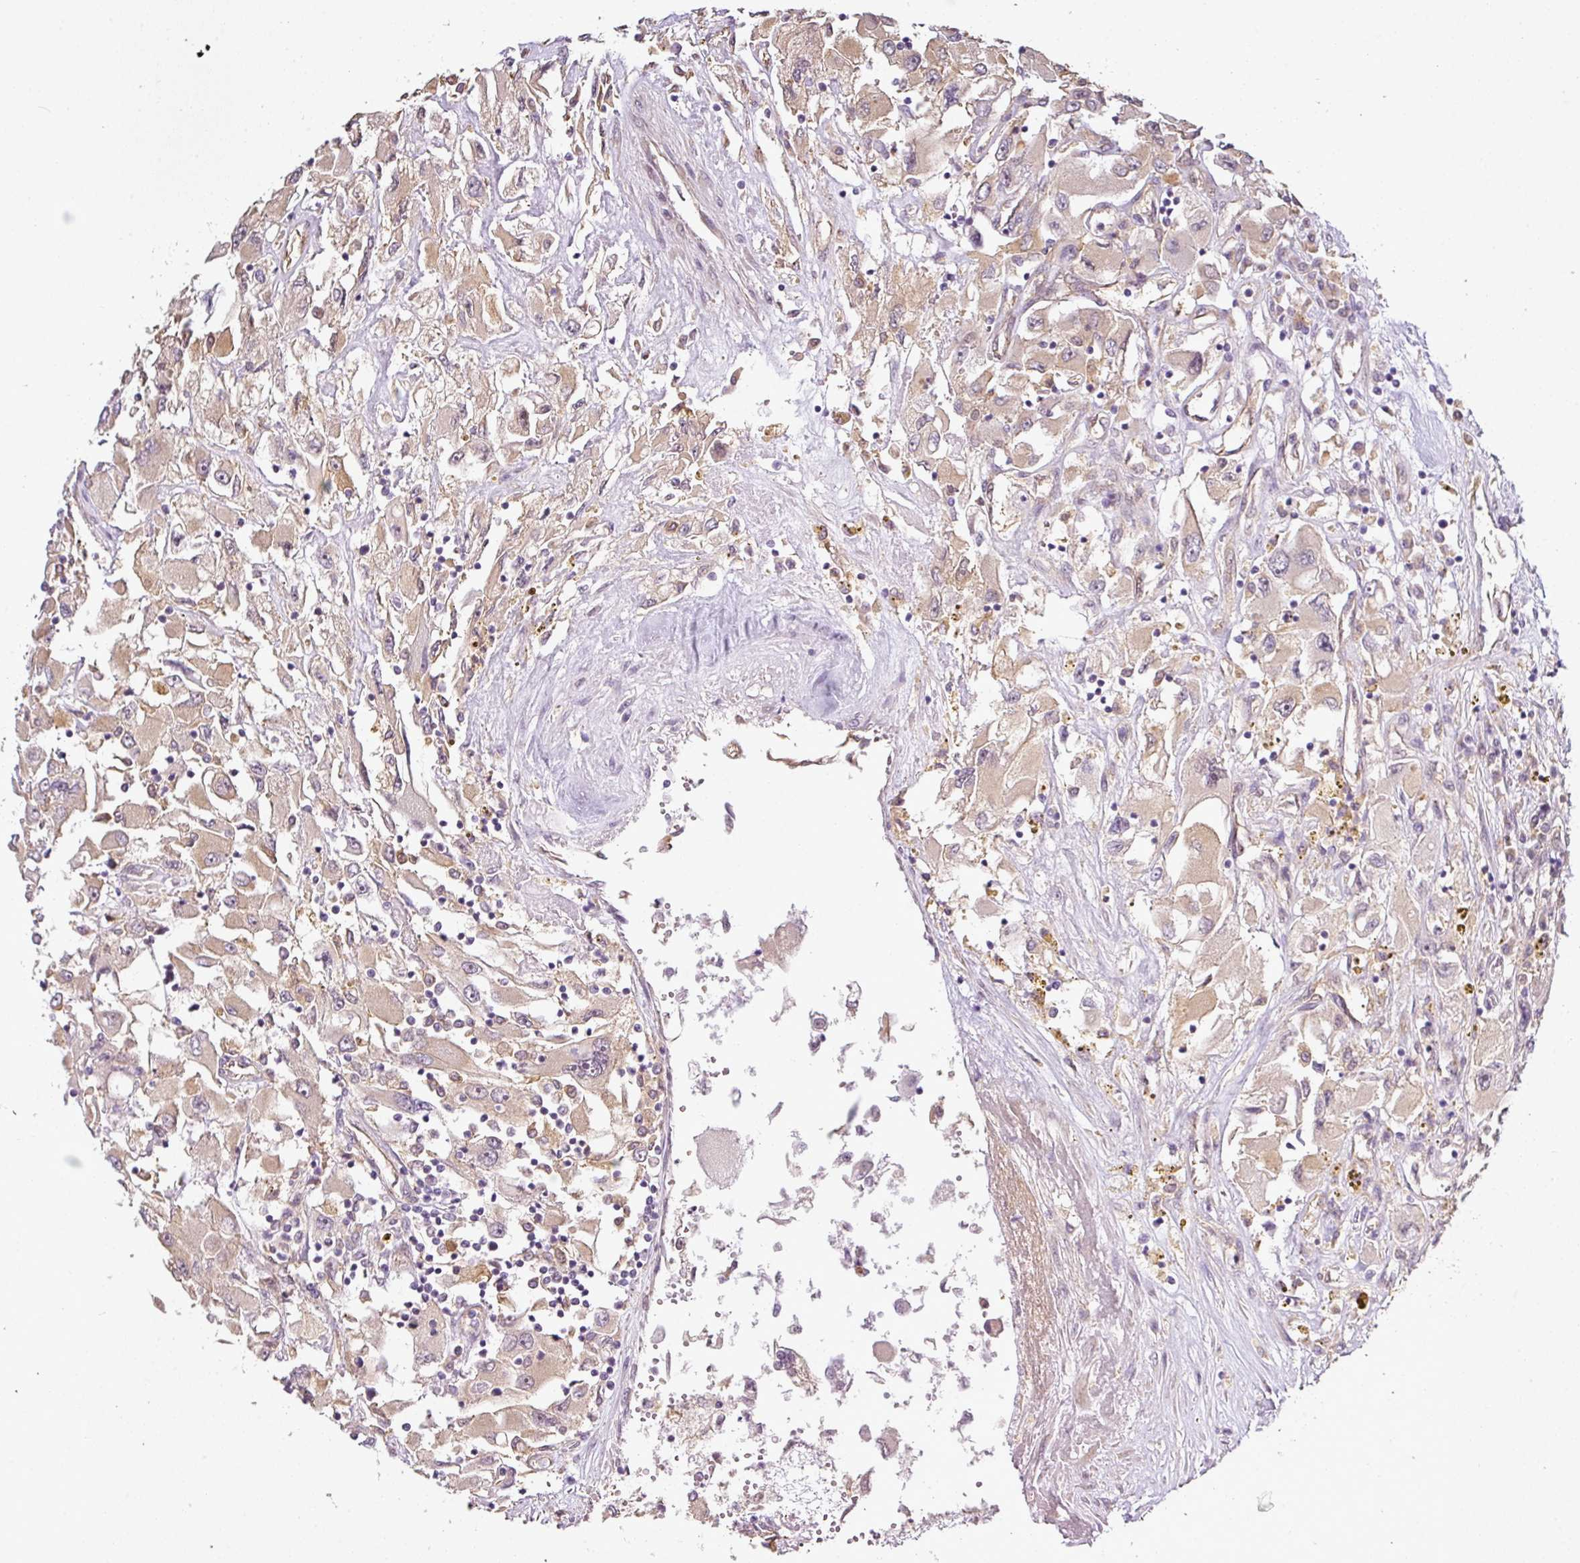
{"staining": {"intensity": "weak", "quantity": "<25%", "location": "cytoplasmic/membranous"}, "tissue": "renal cancer", "cell_type": "Tumor cells", "image_type": "cancer", "snomed": [{"axis": "morphology", "description": "Adenocarcinoma, NOS"}, {"axis": "topography", "description": "Kidney"}], "caption": "A micrograph of renal cancer (adenocarcinoma) stained for a protein exhibits no brown staining in tumor cells.", "gene": "ANKRD18A", "patient": {"sex": "female", "age": 52}}